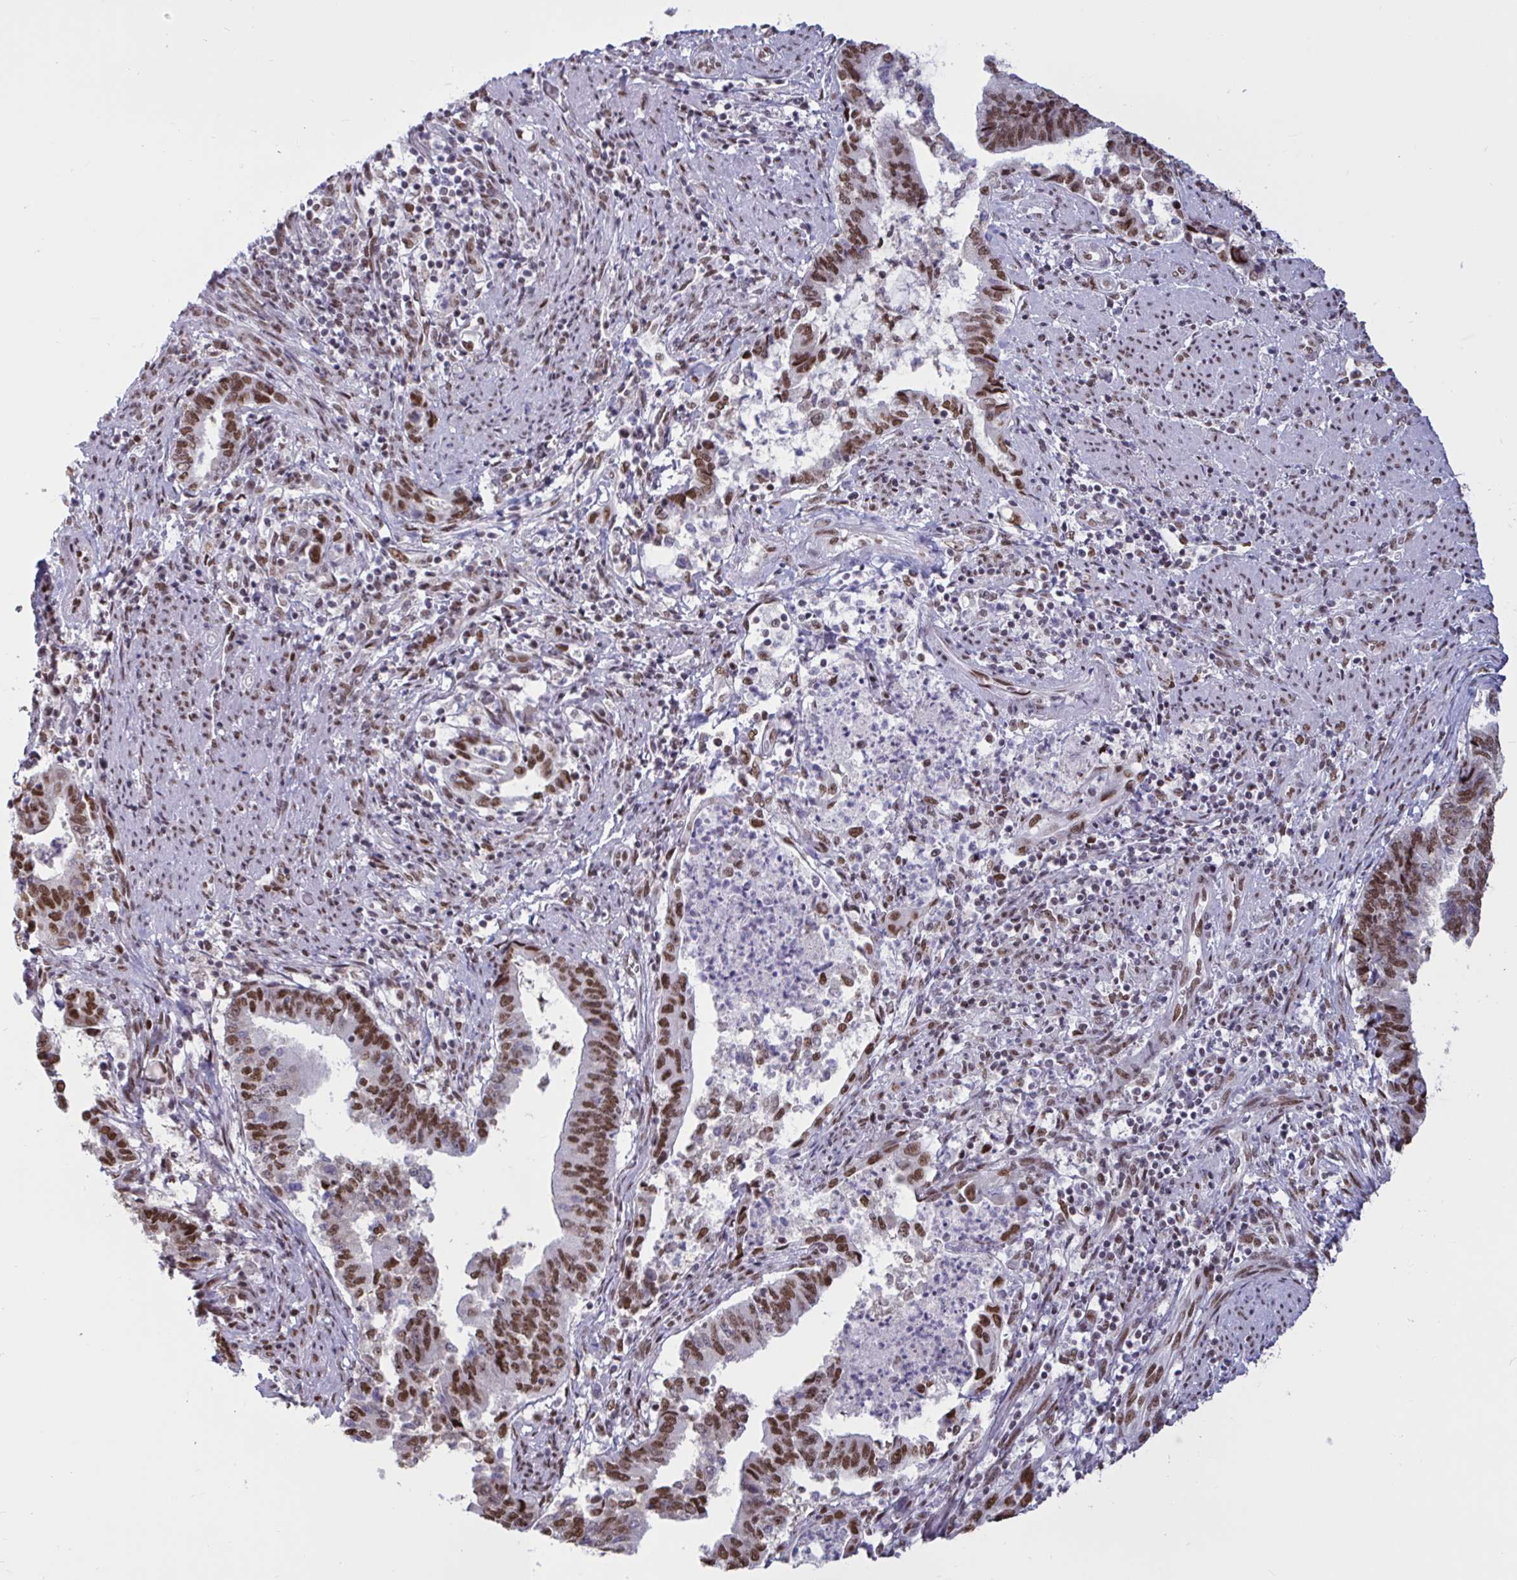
{"staining": {"intensity": "moderate", "quantity": ">75%", "location": "nuclear"}, "tissue": "endometrial cancer", "cell_type": "Tumor cells", "image_type": "cancer", "snomed": [{"axis": "morphology", "description": "Adenocarcinoma, NOS"}, {"axis": "topography", "description": "Endometrium"}], "caption": "Immunohistochemical staining of human endometrial adenocarcinoma shows medium levels of moderate nuclear expression in about >75% of tumor cells.", "gene": "CBFA2T2", "patient": {"sex": "female", "age": 65}}